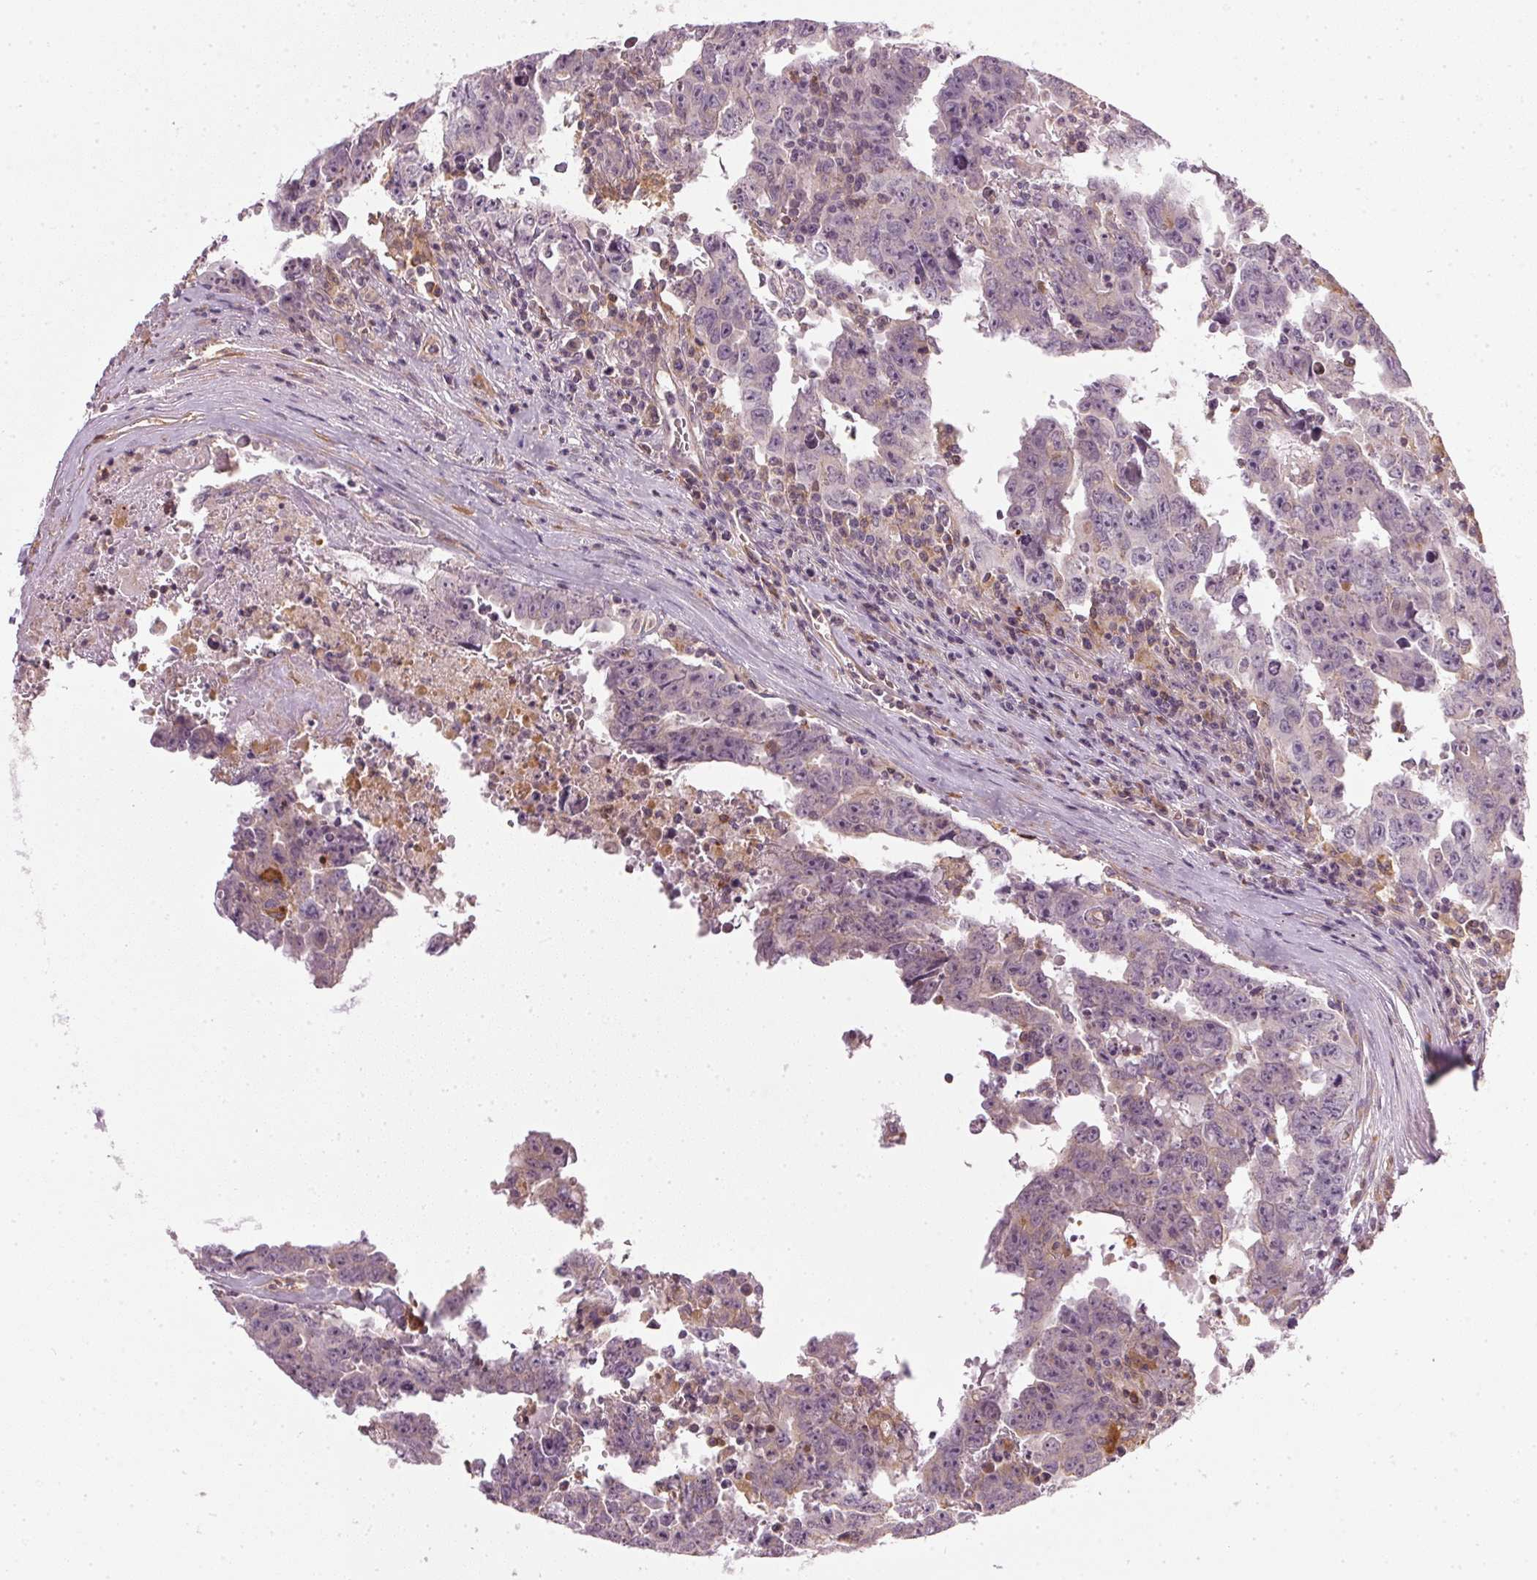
{"staining": {"intensity": "negative", "quantity": "none", "location": "none"}, "tissue": "testis cancer", "cell_type": "Tumor cells", "image_type": "cancer", "snomed": [{"axis": "morphology", "description": "Carcinoma, Embryonal, NOS"}, {"axis": "topography", "description": "Testis"}], "caption": "Immunohistochemistry (IHC) of human testis embryonal carcinoma displays no positivity in tumor cells.", "gene": "NADK2", "patient": {"sex": "male", "age": 22}}